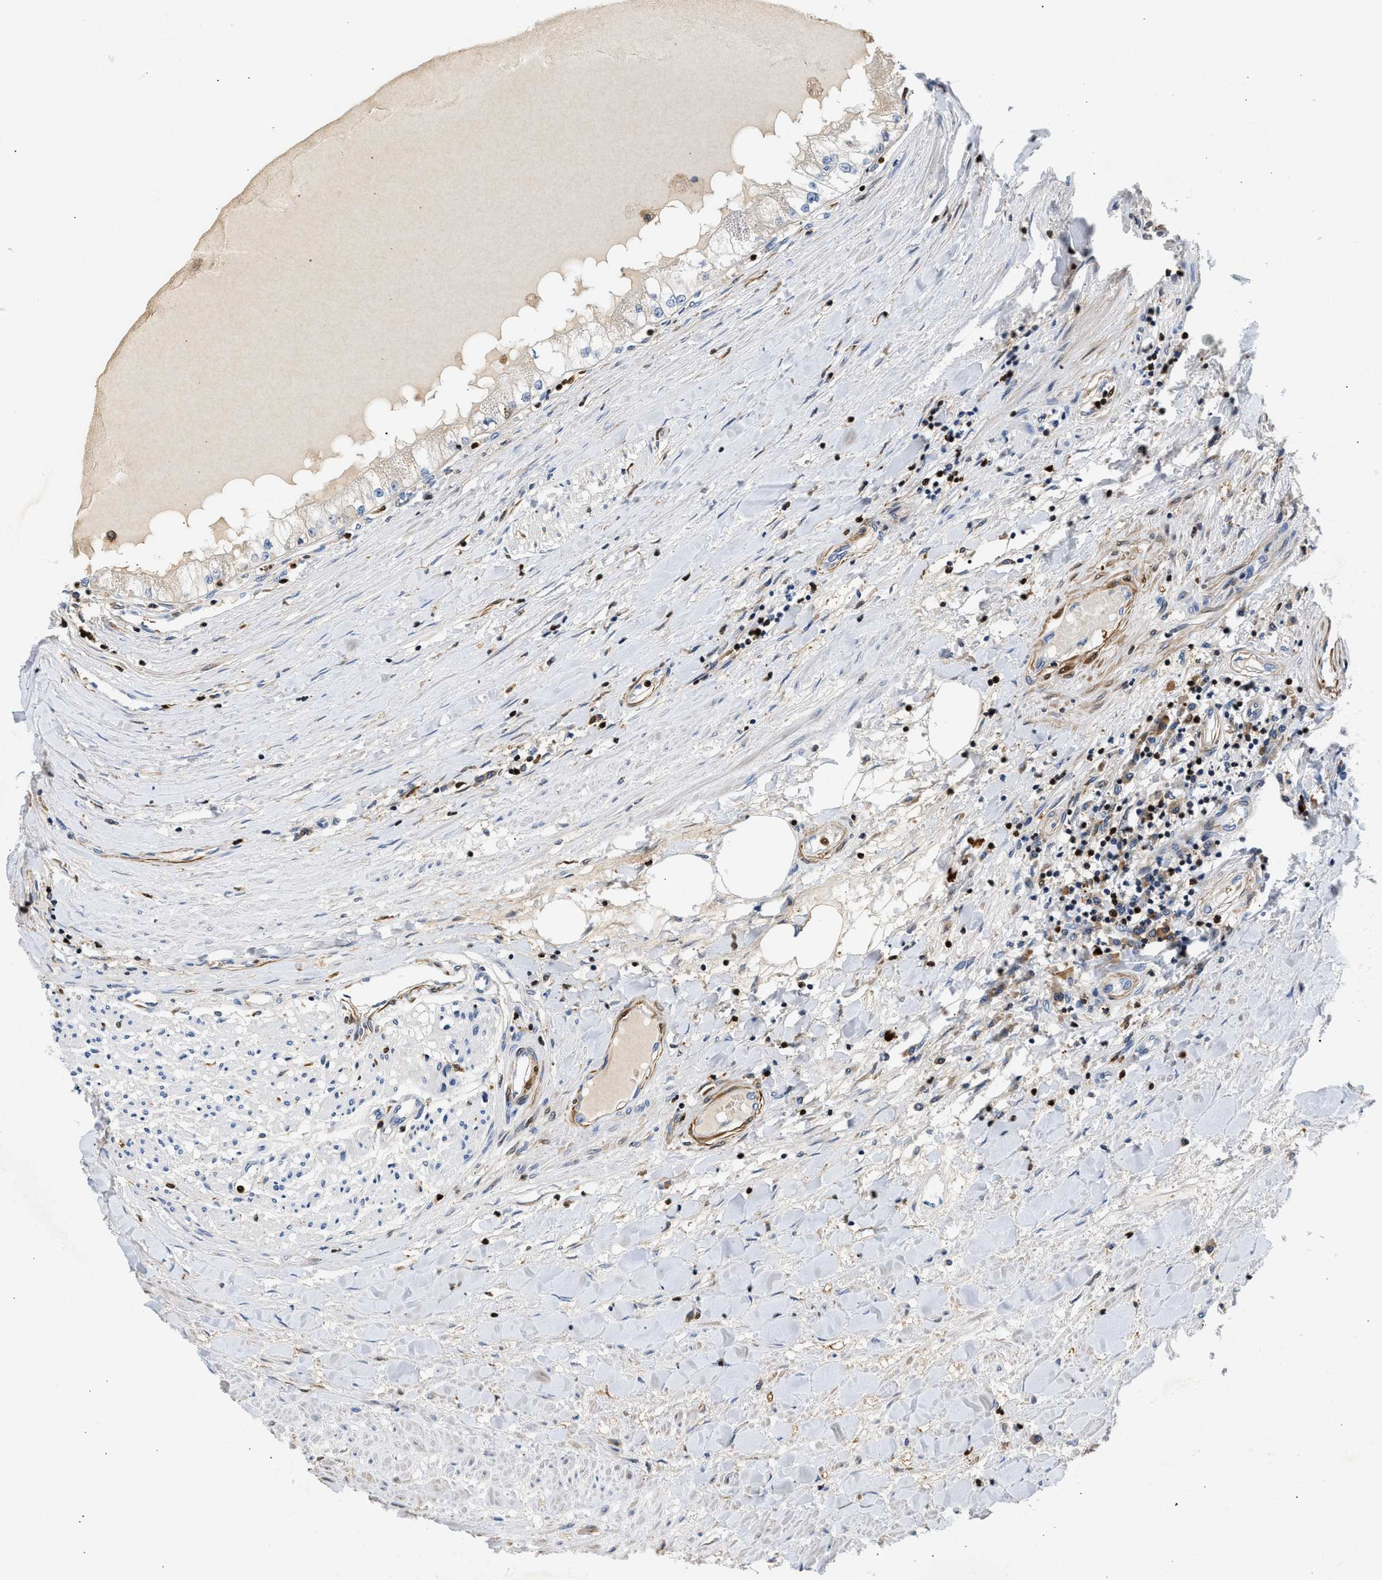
{"staining": {"intensity": "negative", "quantity": "none", "location": "none"}, "tissue": "renal cancer", "cell_type": "Tumor cells", "image_type": "cancer", "snomed": [{"axis": "morphology", "description": "Adenocarcinoma, NOS"}, {"axis": "topography", "description": "Kidney"}], "caption": "Histopathology image shows no protein expression in tumor cells of renal adenocarcinoma tissue.", "gene": "SLIT2", "patient": {"sex": "male", "age": 68}}